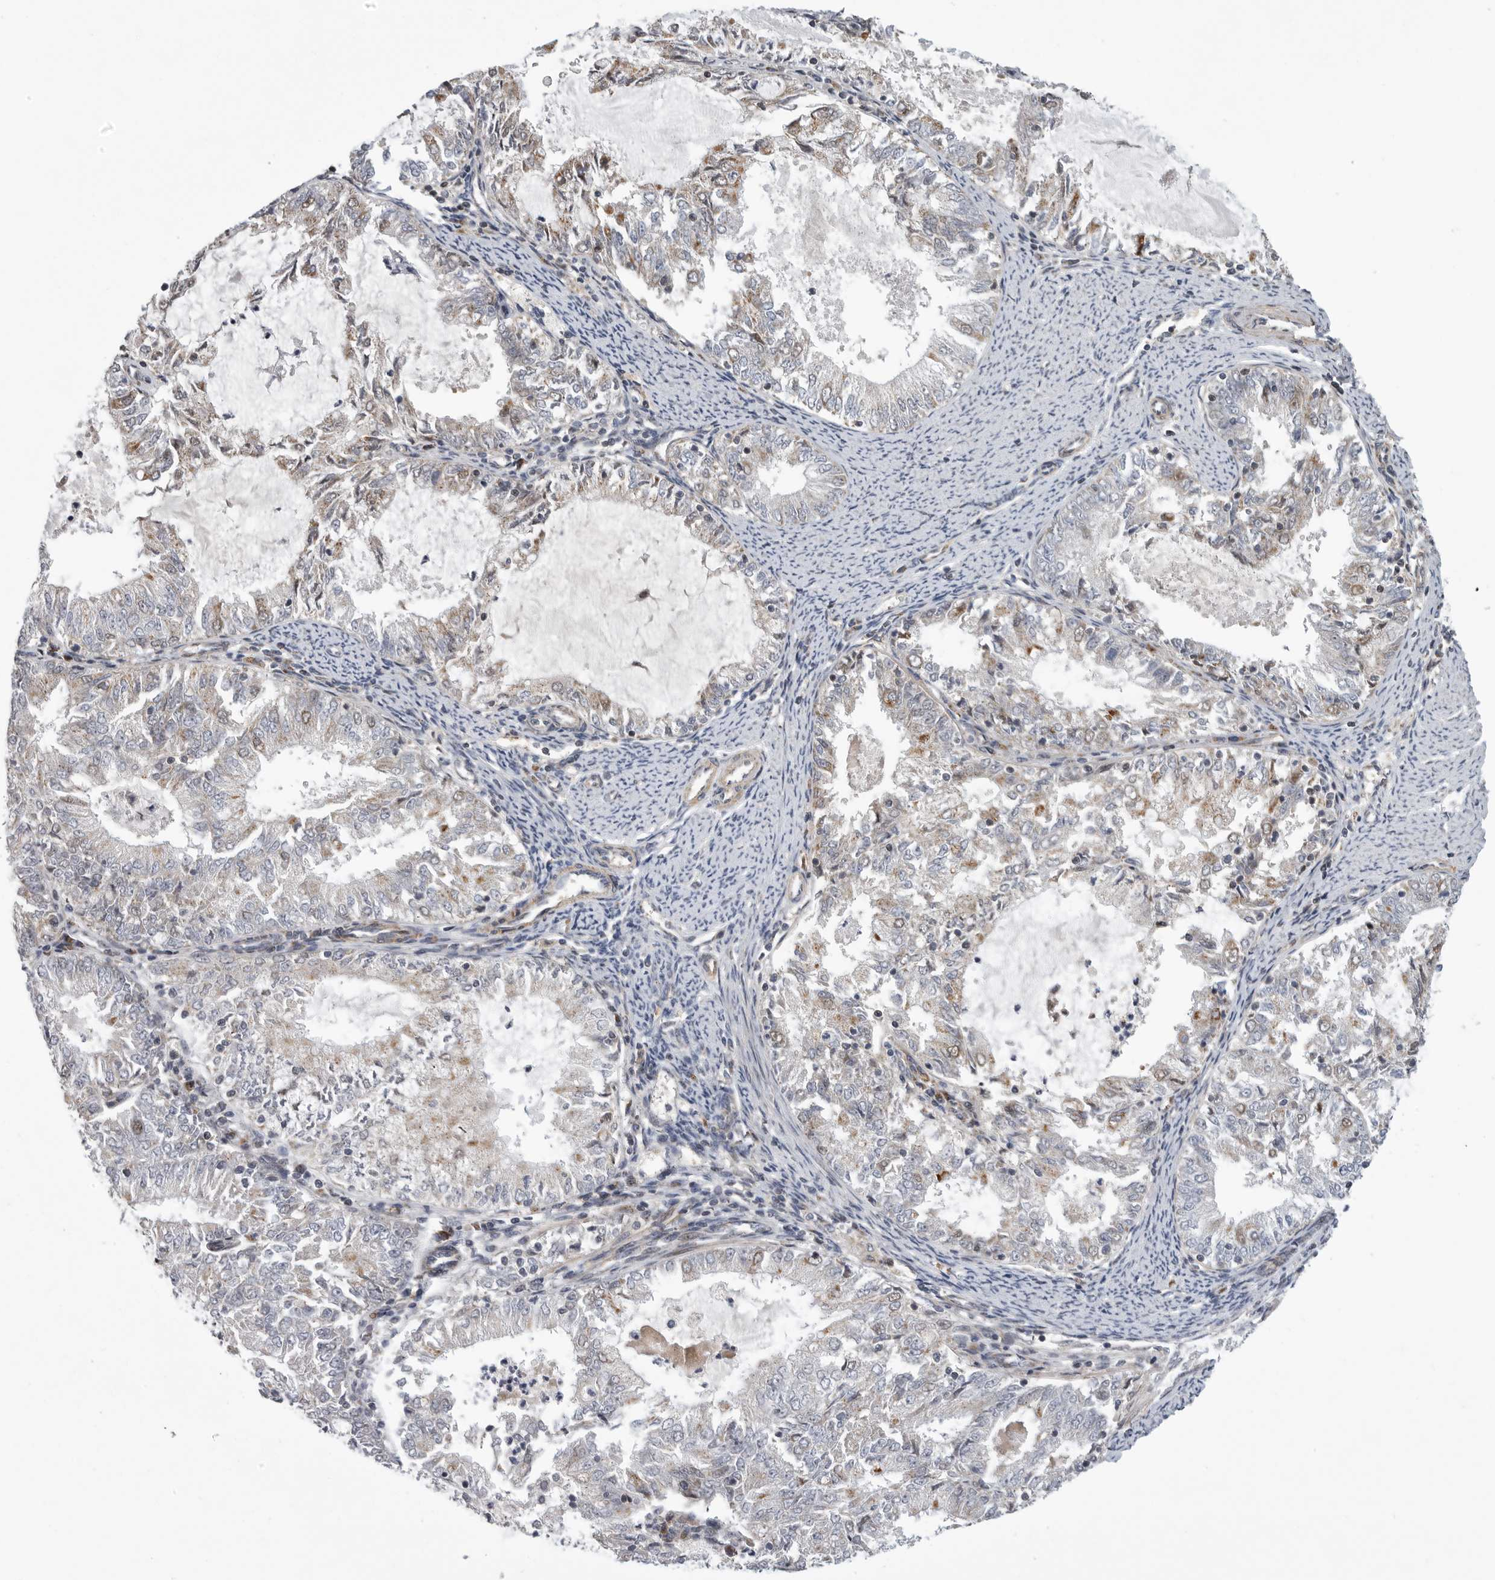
{"staining": {"intensity": "weak", "quantity": "<25%", "location": "cytoplasmic/membranous"}, "tissue": "endometrial cancer", "cell_type": "Tumor cells", "image_type": "cancer", "snomed": [{"axis": "morphology", "description": "Adenocarcinoma, NOS"}, {"axis": "topography", "description": "Endometrium"}], "caption": "A micrograph of endometrial adenocarcinoma stained for a protein displays no brown staining in tumor cells.", "gene": "TMPRSS11F", "patient": {"sex": "female", "age": 57}}